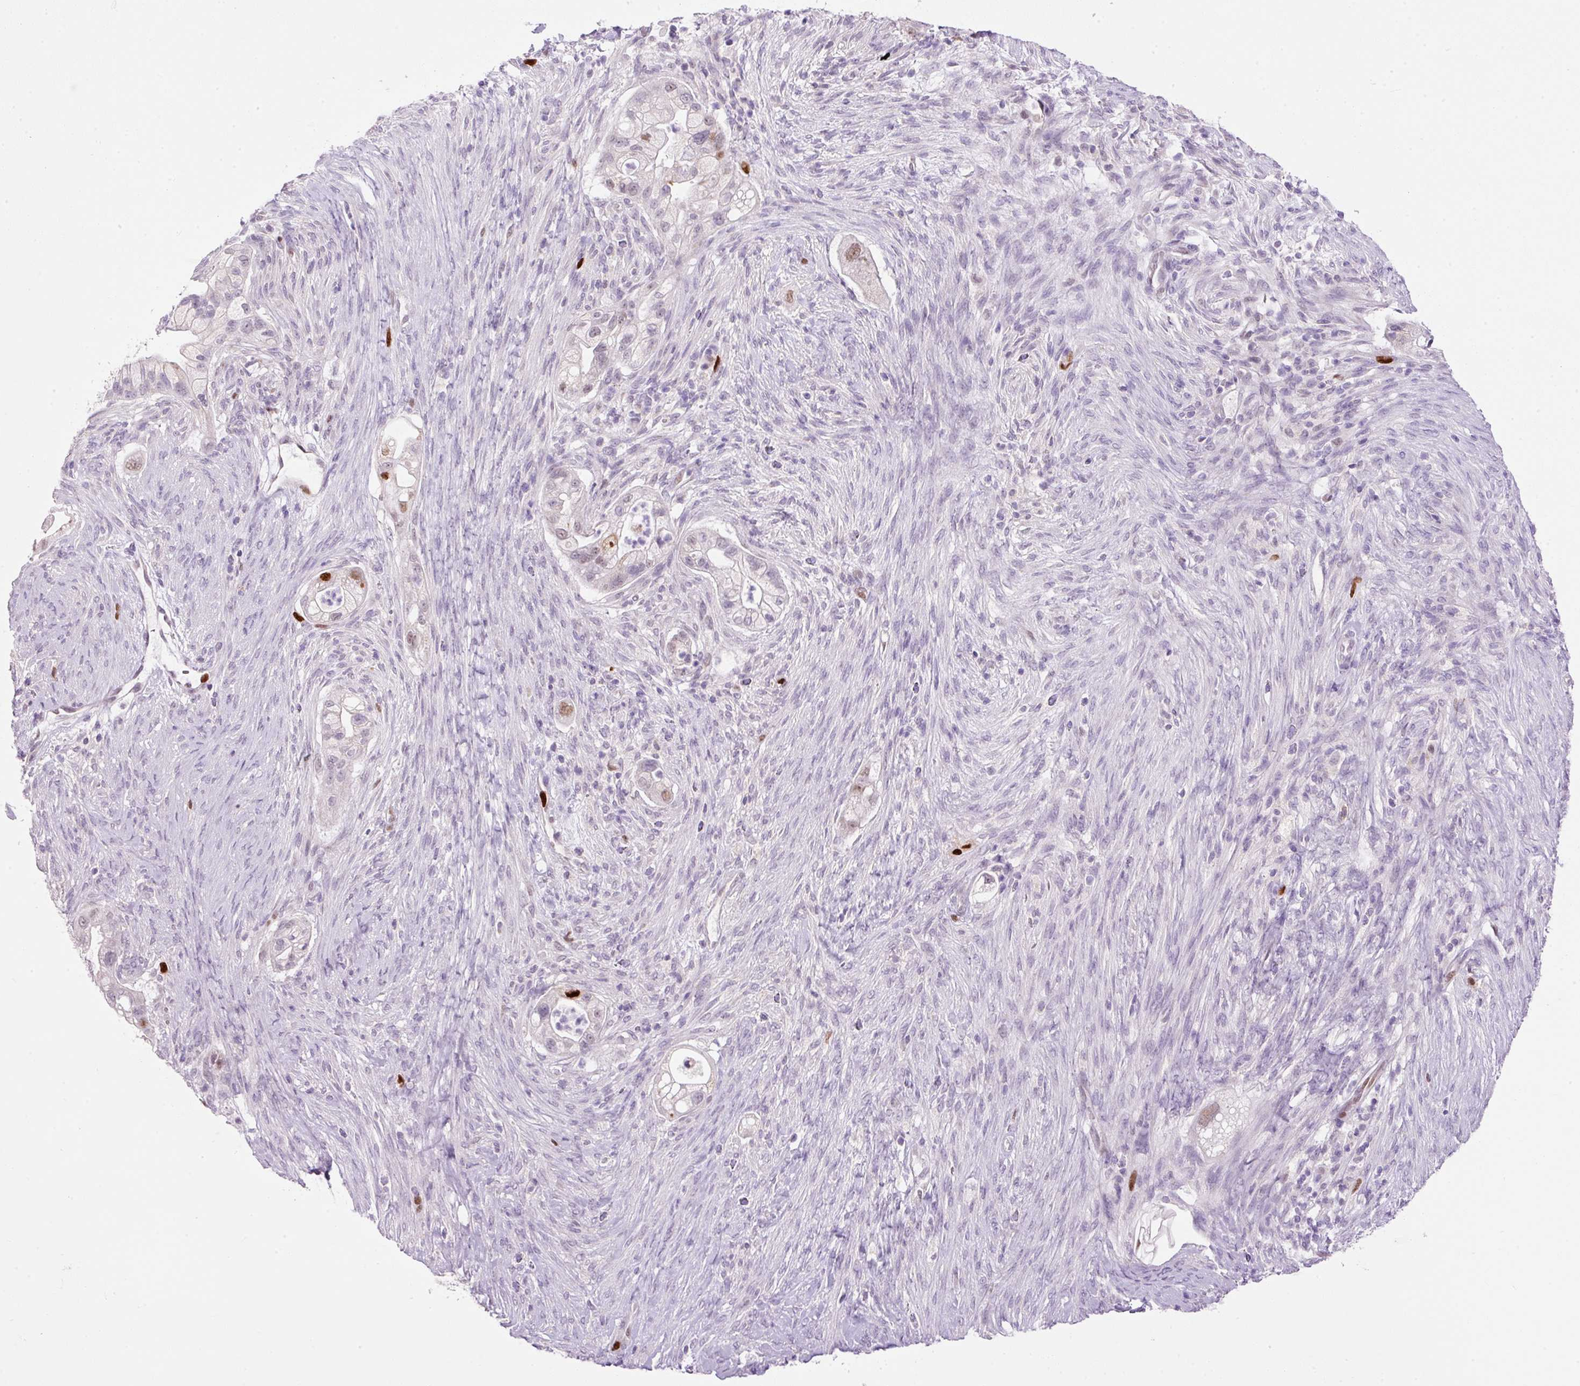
{"staining": {"intensity": "strong", "quantity": "<25%", "location": "nuclear"}, "tissue": "pancreatic cancer", "cell_type": "Tumor cells", "image_type": "cancer", "snomed": [{"axis": "morphology", "description": "Adenocarcinoma, NOS"}, {"axis": "topography", "description": "Pancreas"}], "caption": "Adenocarcinoma (pancreatic) stained with DAB (3,3'-diaminobenzidine) immunohistochemistry (IHC) exhibits medium levels of strong nuclear positivity in approximately <25% of tumor cells.", "gene": "KPNA2", "patient": {"sex": "male", "age": 44}}